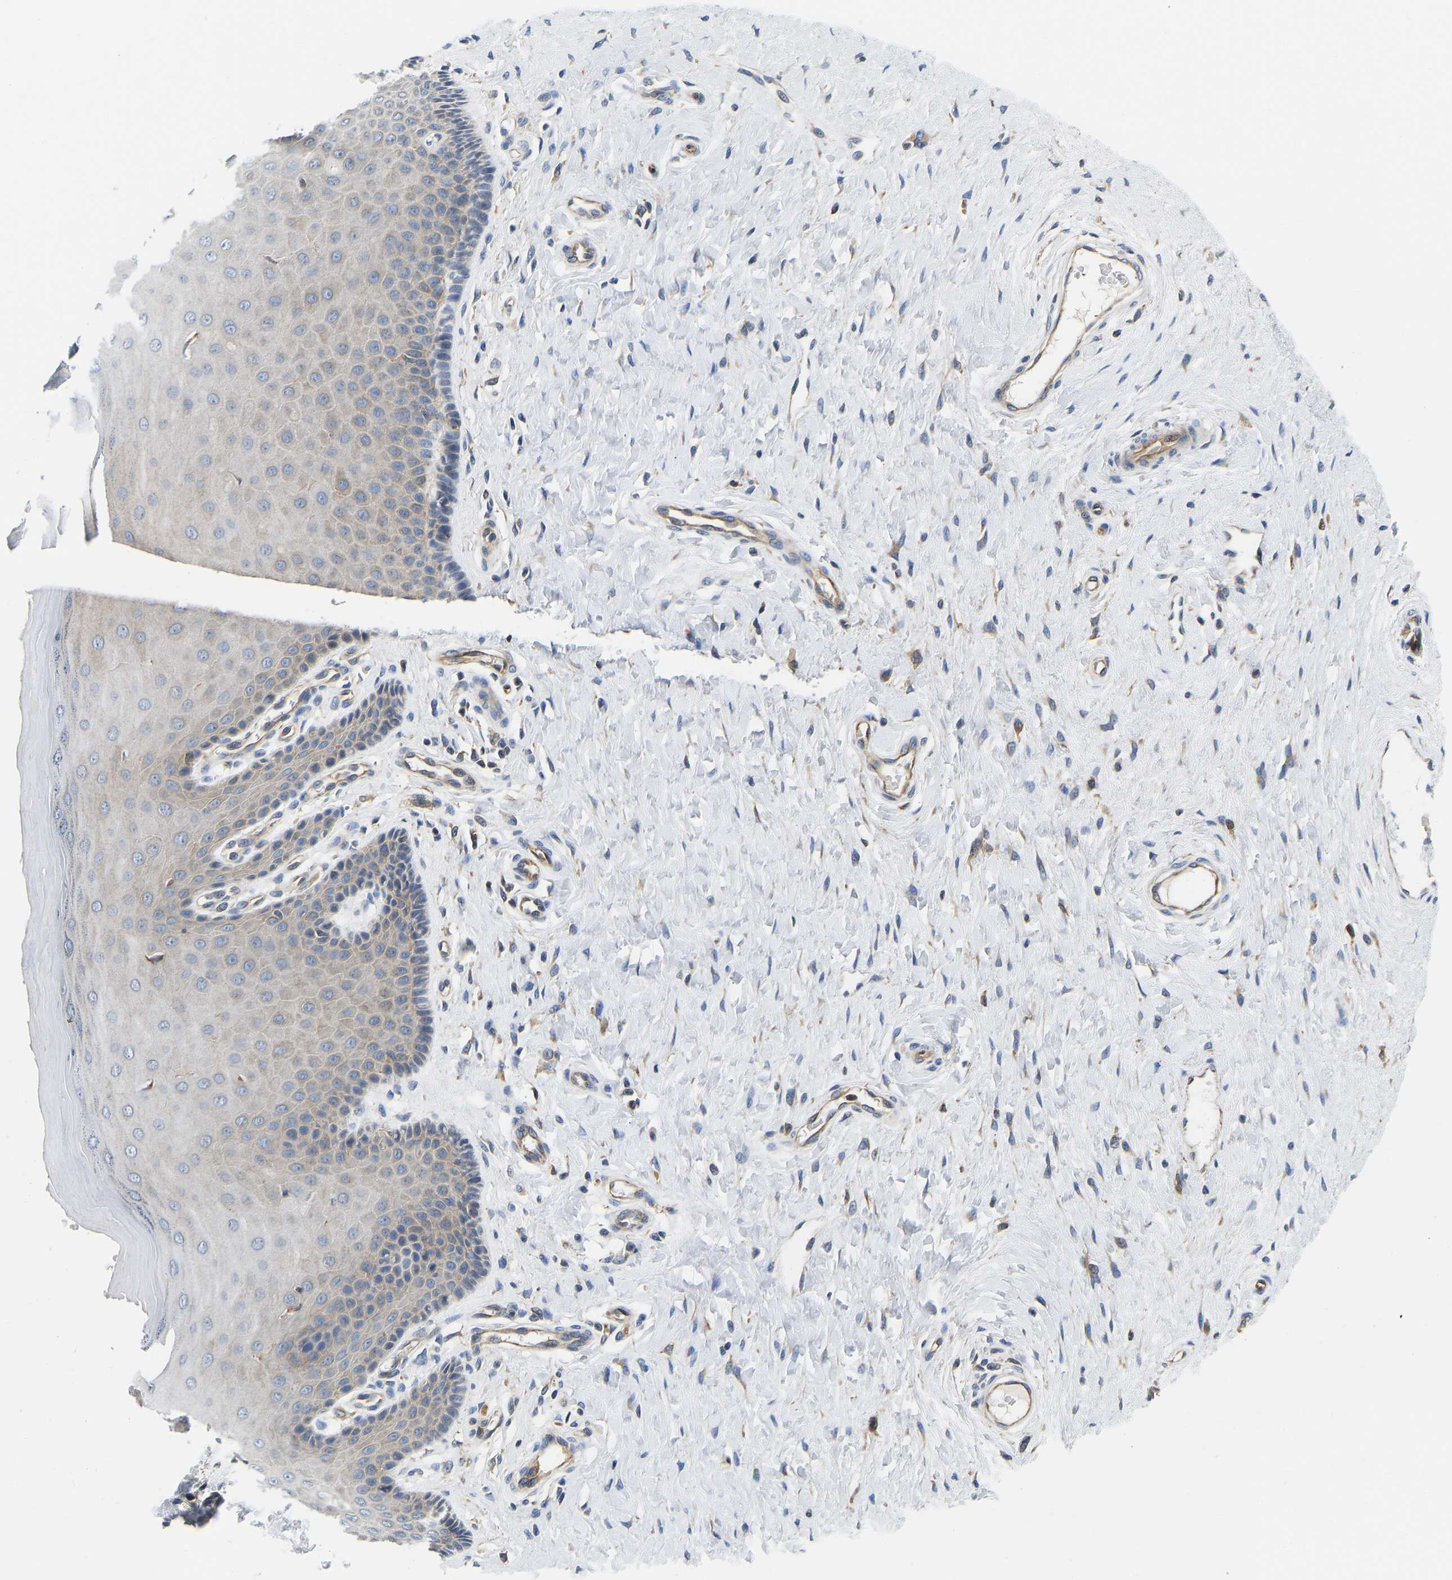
{"staining": {"intensity": "moderate", "quantity": ">75%", "location": "cytoplasmic/membranous"}, "tissue": "cervix", "cell_type": "Glandular cells", "image_type": "normal", "snomed": [{"axis": "morphology", "description": "Normal tissue, NOS"}, {"axis": "topography", "description": "Cervix"}], "caption": "Moderate cytoplasmic/membranous protein staining is seen in approximately >75% of glandular cells in cervix. The staining was performed using DAB, with brown indicating positive protein expression. Nuclei are stained blue with hematoxylin.", "gene": "FLNB", "patient": {"sex": "female", "age": 55}}